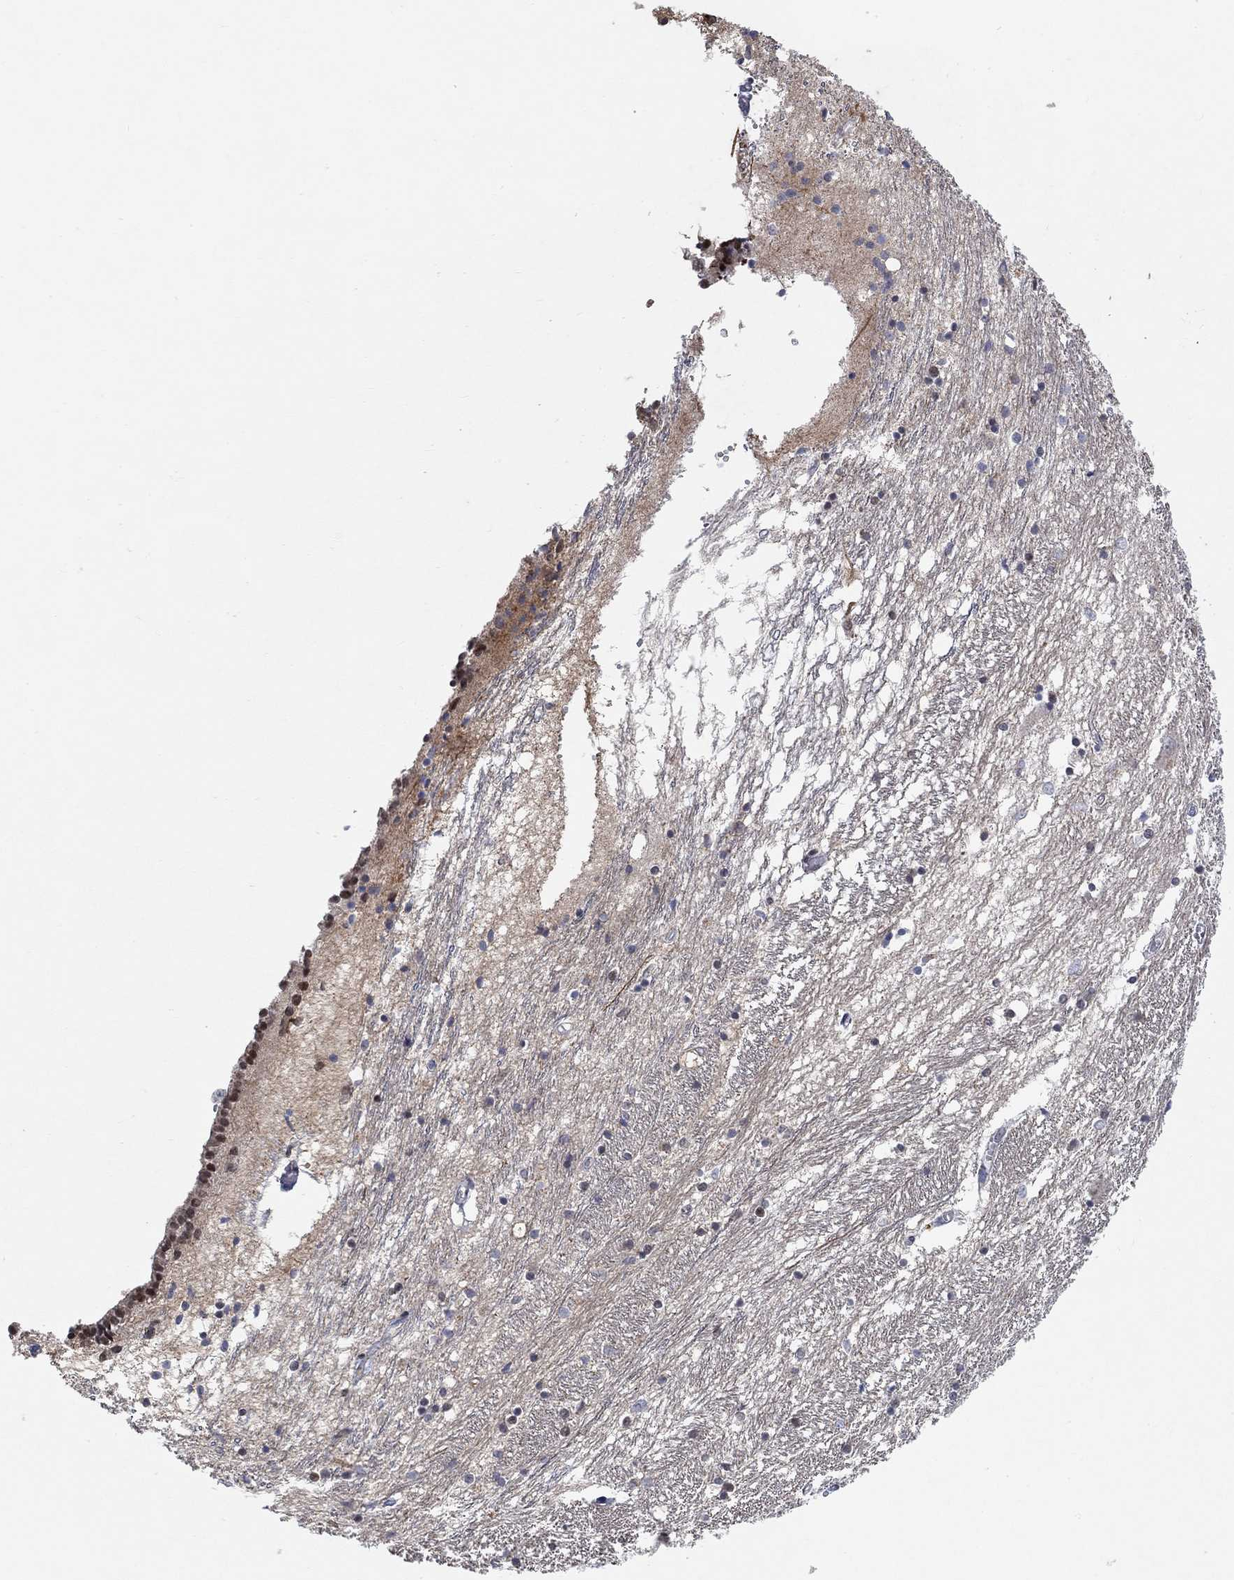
{"staining": {"intensity": "strong", "quantity": "<25%", "location": "nuclear"}, "tissue": "caudate", "cell_type": "Glial cells", "image_type": "normal", "snomed": [{"axis": "morphology", "description": "Normal tissue, NOS"}, {"axis": "topography", "description": "Lateral ventricle wall"}], "caption": "Immunohistochemistry of benign caudate displays medium levels of strong nuclear staining in about <25% of glial cells. (DAB (3,3'-diaminobenzidine) = brown stain, brightfield microscopy at high magnification).", "gene": "THAP8", "patient": {"sex": "female", "age": 71}}